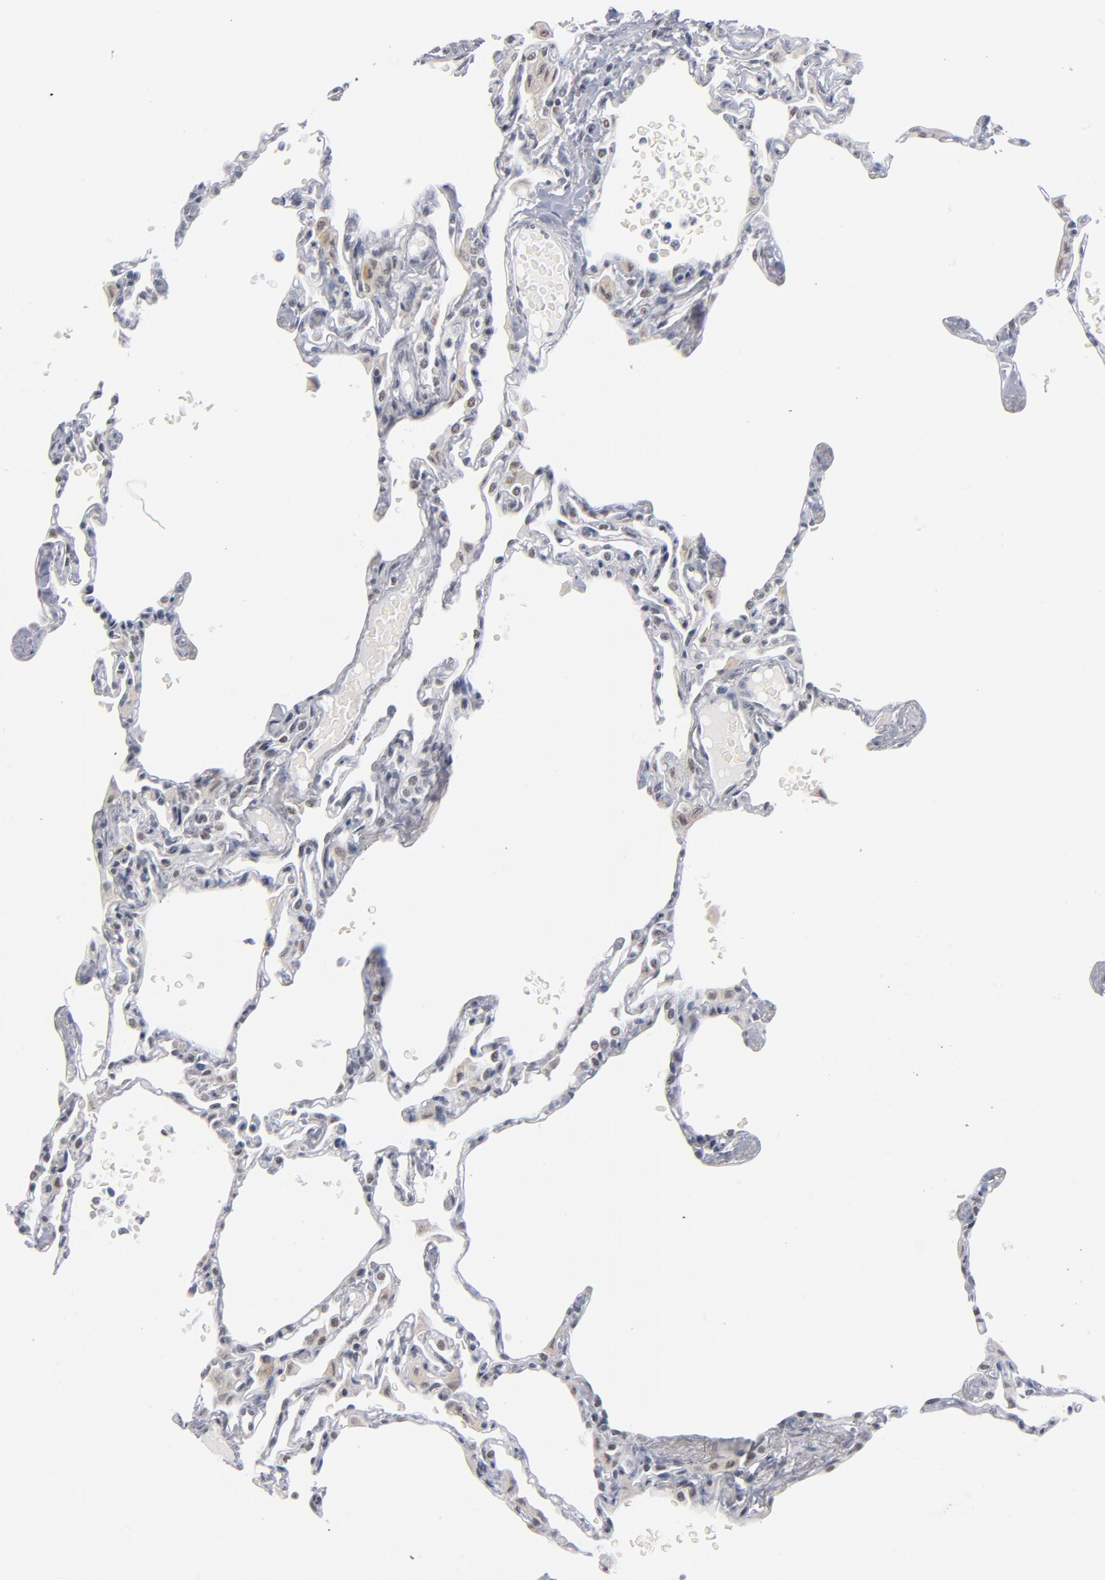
{"staining": {"intensity": "weak", "quantity": "25%-75%", "location": "nuclear"}, "tissue": "lung", "cell_type": "Alveolar cells", "image_type": "normal", "snomed": [{"axis": "morphology", "description": "Normal tissue, NOS"}, {"axis": "topography", "description": "Lung"}], "caption": "The immunohistochemical stain labels weak nuclear expression in alveolar cells of unremarkable lung. (IHC, brightfield microscopy, high magnification).", "gene": "BAP1", "patient": {"sex": "female", "age": 49}}